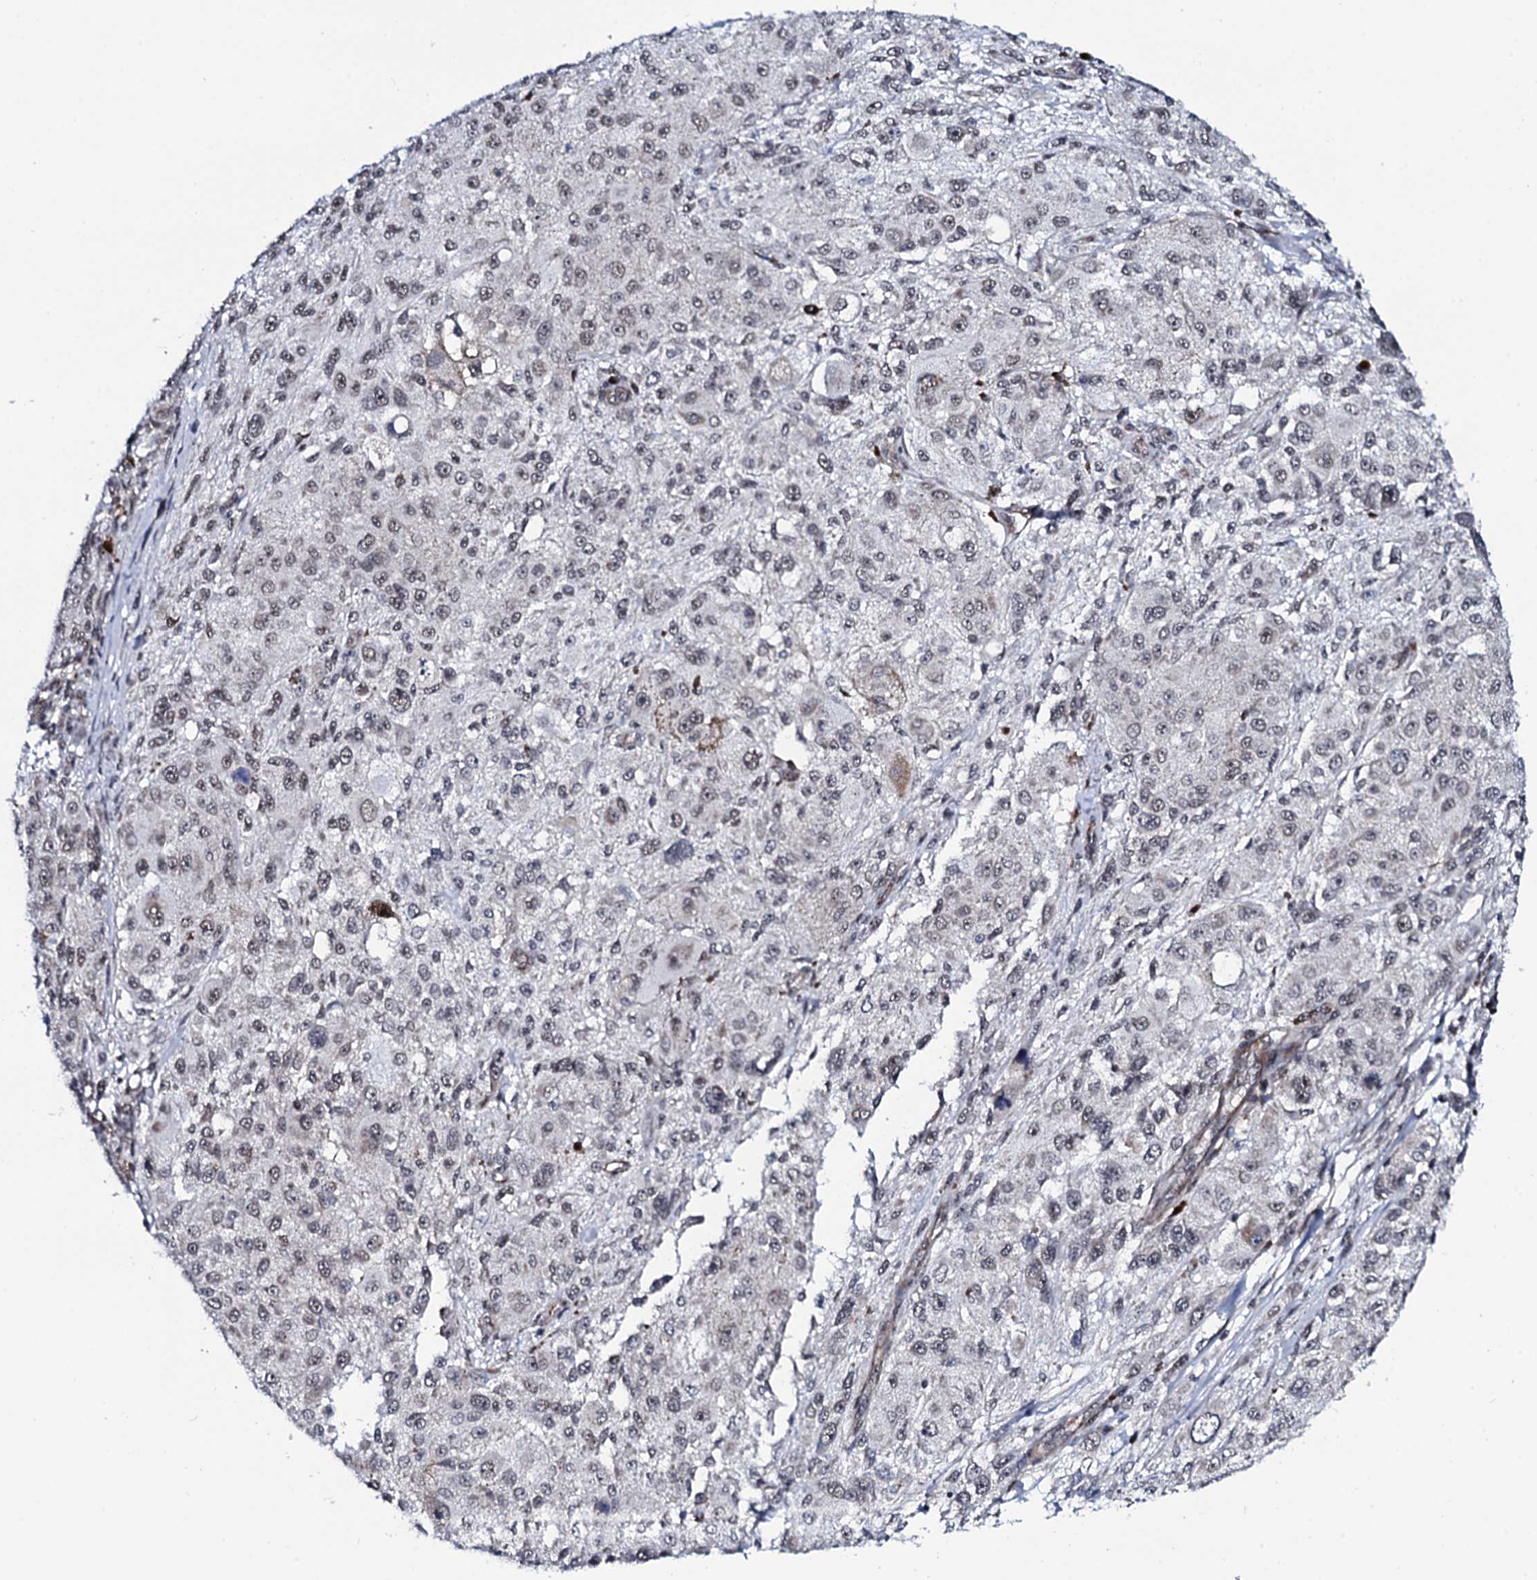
{"staining": {"intensity": "weak", "quantity": "25%-75%", "location": "nuclear"}, "tissue": "melanoma", "cell_type": "Tumor cells", "image_type": "cancer", "snomed": [{"axis": "morphology", "description": "Necrosis, NOS"}, {"axis": "morphology", "description": "Malignant melanoma, NOS"}, {"axis": "topography", "description": "Skin"}], "caption": "Protein expression analysis of melanoma shows weak nuclear staining in about 25%-75% of tumor cells.", "gene": "CWC15", "patient": {"sex": "female", "age": 87}}